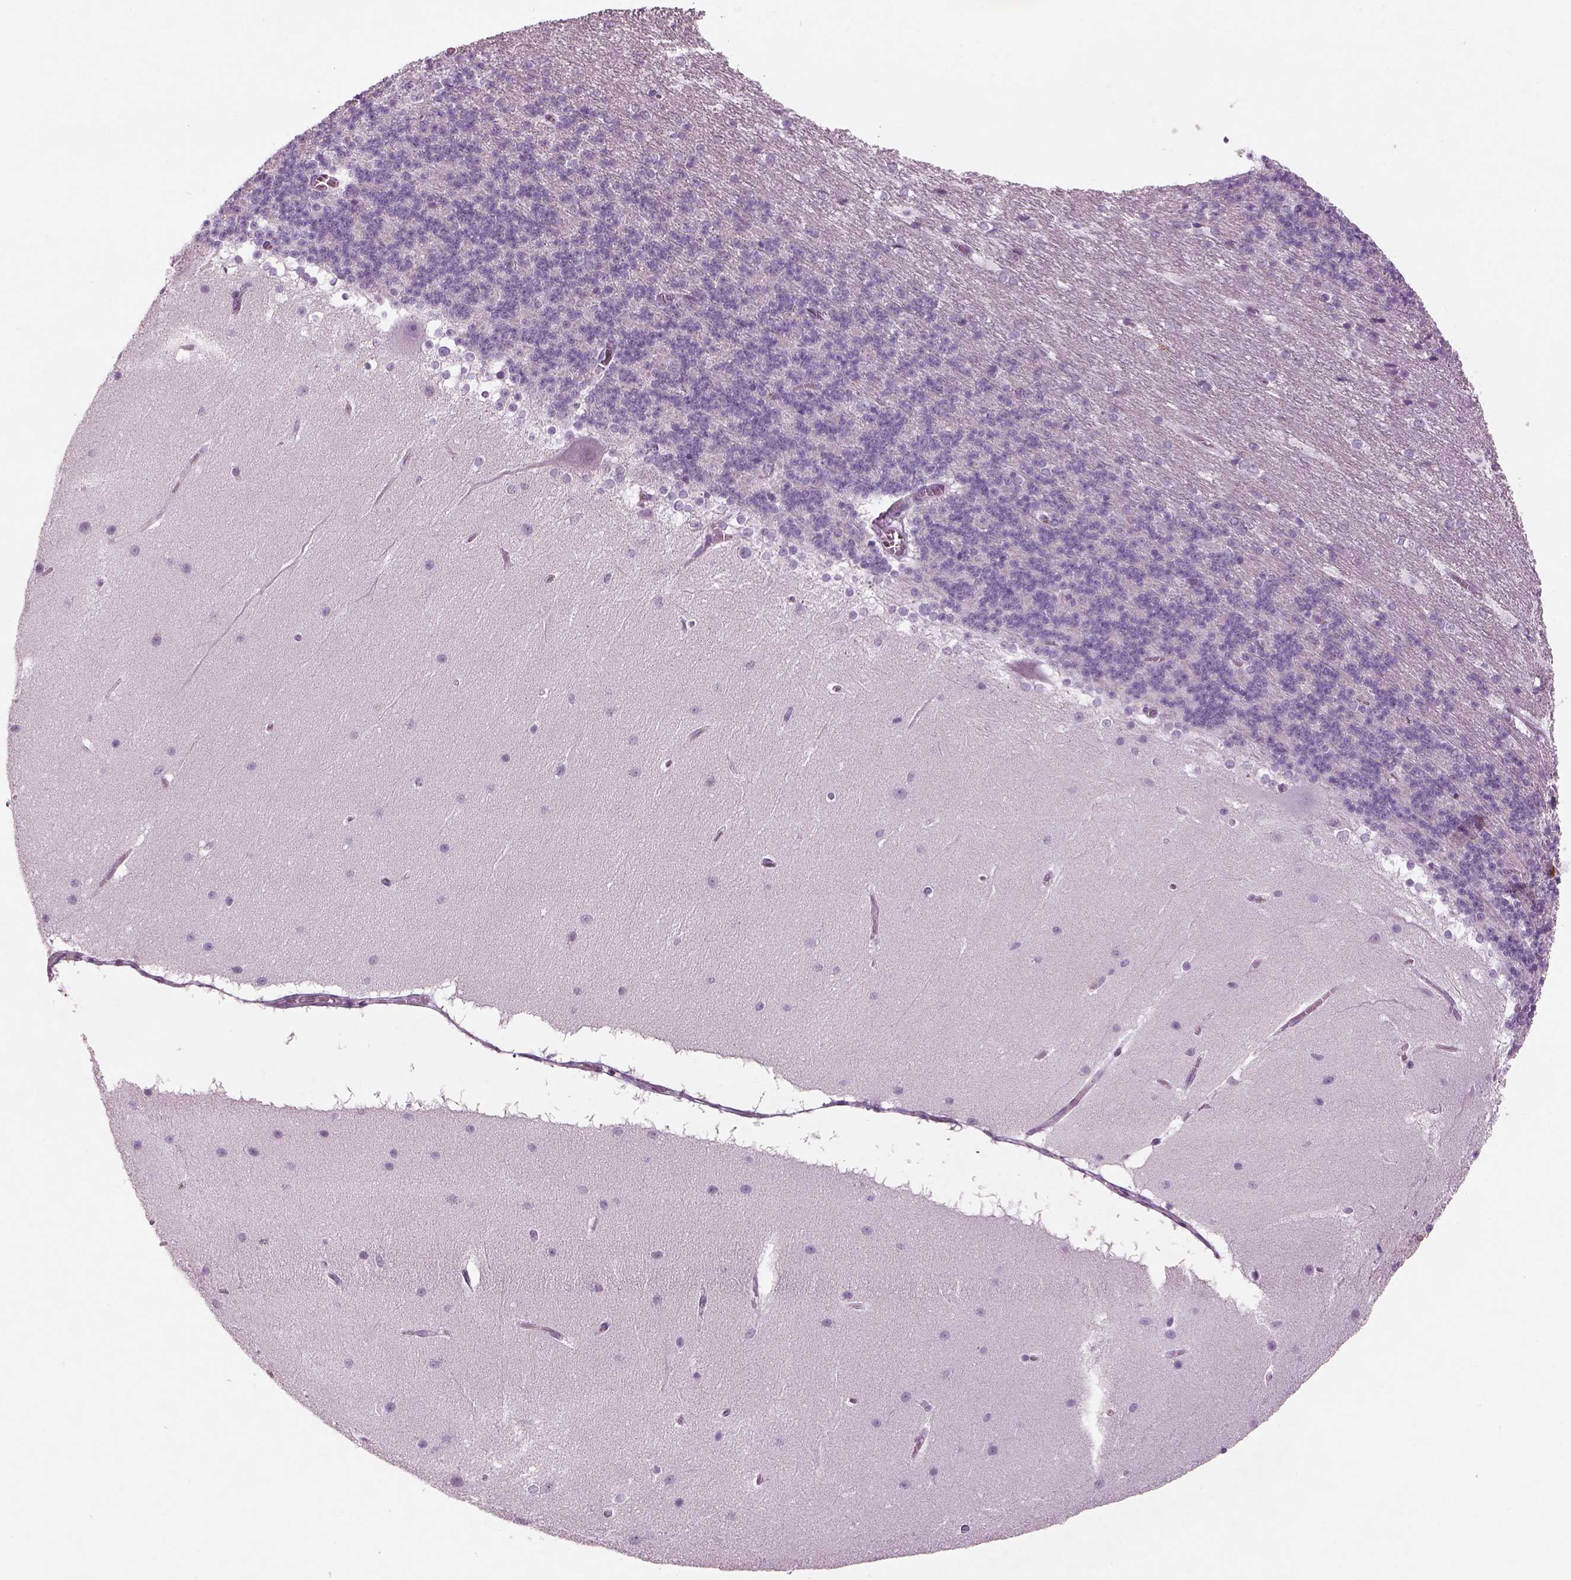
{"staining": {"intensity": "negative", "quantity": "none", "location": "none"}, "tissue": "cerebellum", "cell_type": "Cells in granular layer", "image_type": "normal", "snomed": [{"axis": "morphology", "description": "Normal tissue, NOS"}, {"axis": "topography", "description": "Cerebellum"}], "caption": "DAB immunohistochemical staining of benign human cerebellum displays no significant staining in cells in granular layer.", "gene": "PABPC1L2A", "patient": {"sex": "female", "age": 19}}